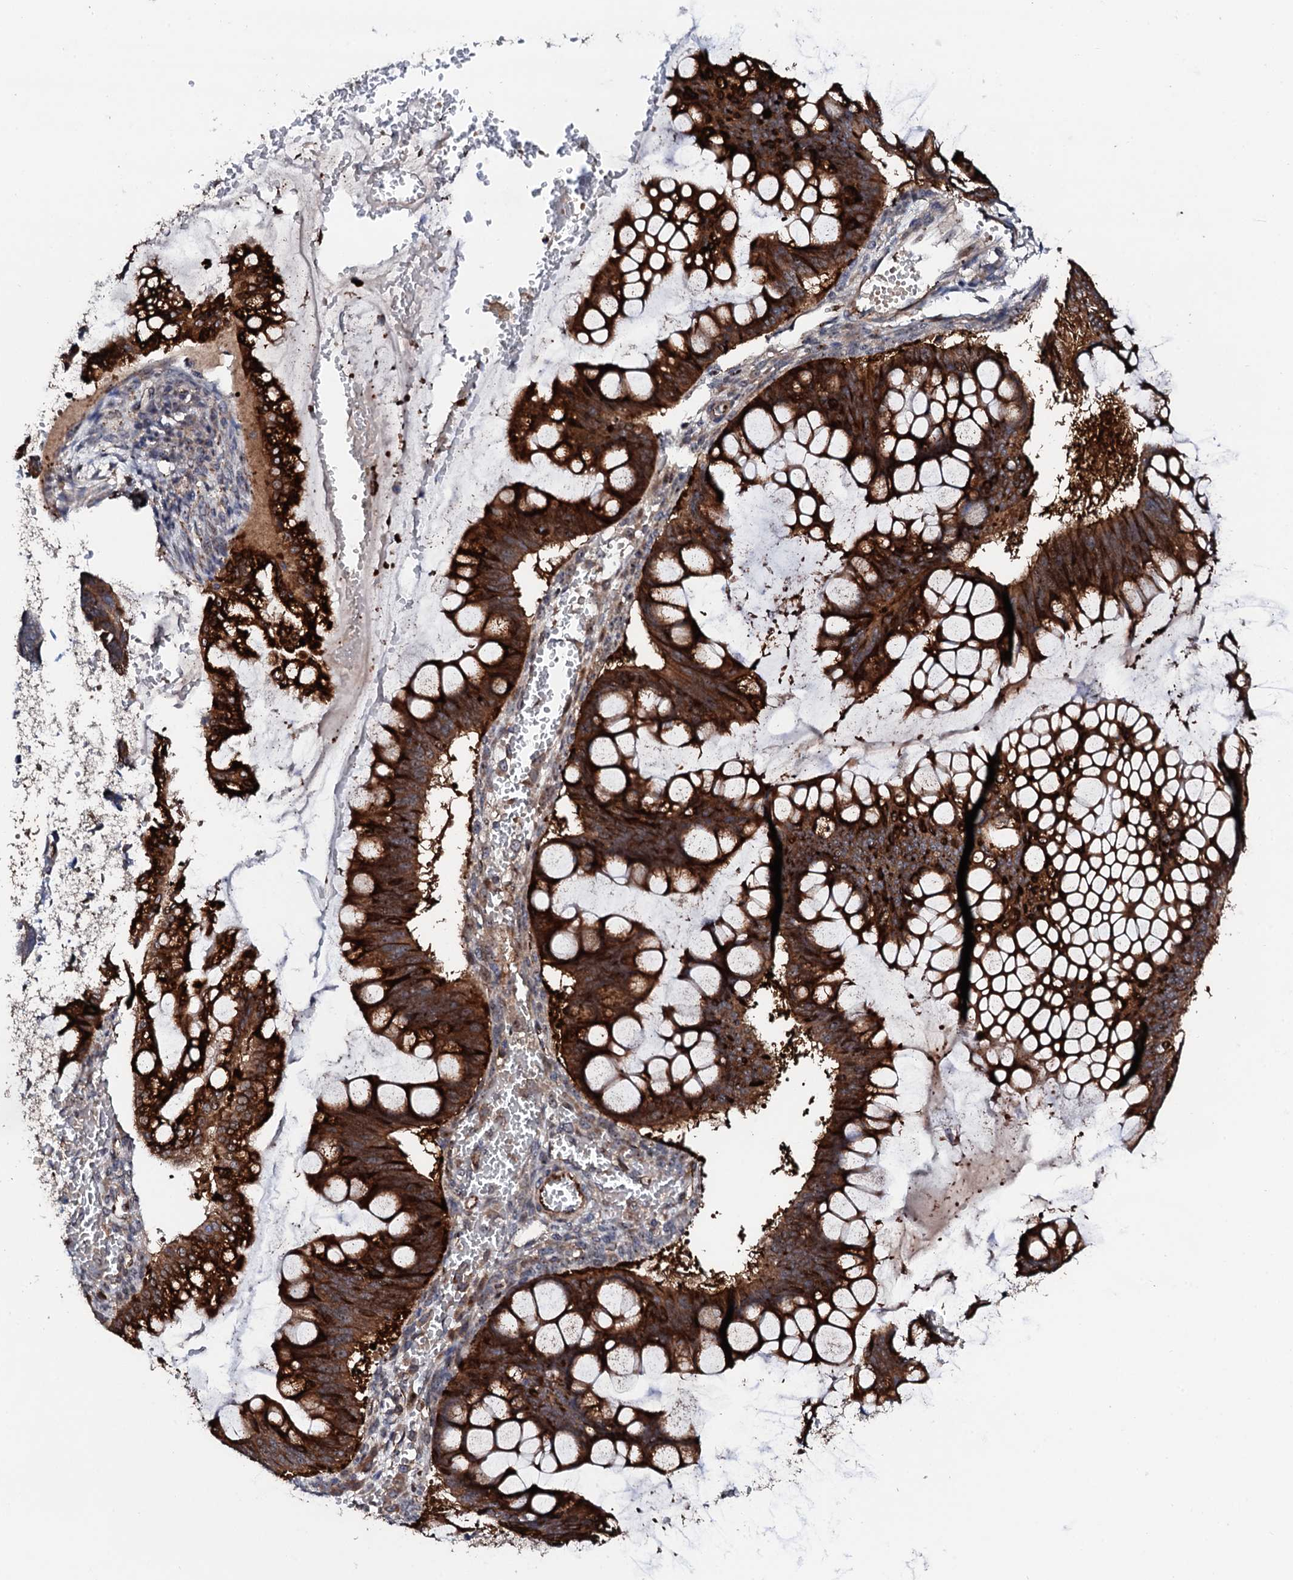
{"staining": {"intensity": "strong", "quantity": ">75%", "location": "cytoplasmic/membranous"}, "tissue": "ovarian cancer", "cell_type": "Tumor cells", "image_type": "cancer", "snomed": [{"axis": "morphology", "description": "Cystadenocarcinoma, mucinous, NOS"}, {"axis": "topography", "description": "Ovary"}], "caption": "DAB immunohistochemical staining of human ovarian cancer (mucinous cystadenocarcinoma) exhibits strong cytoplasmic/membranous protein expression in about >75% of tumor cells.", "gene": "GTPBP4", "patient": {"sex": "female", "age": 73}}